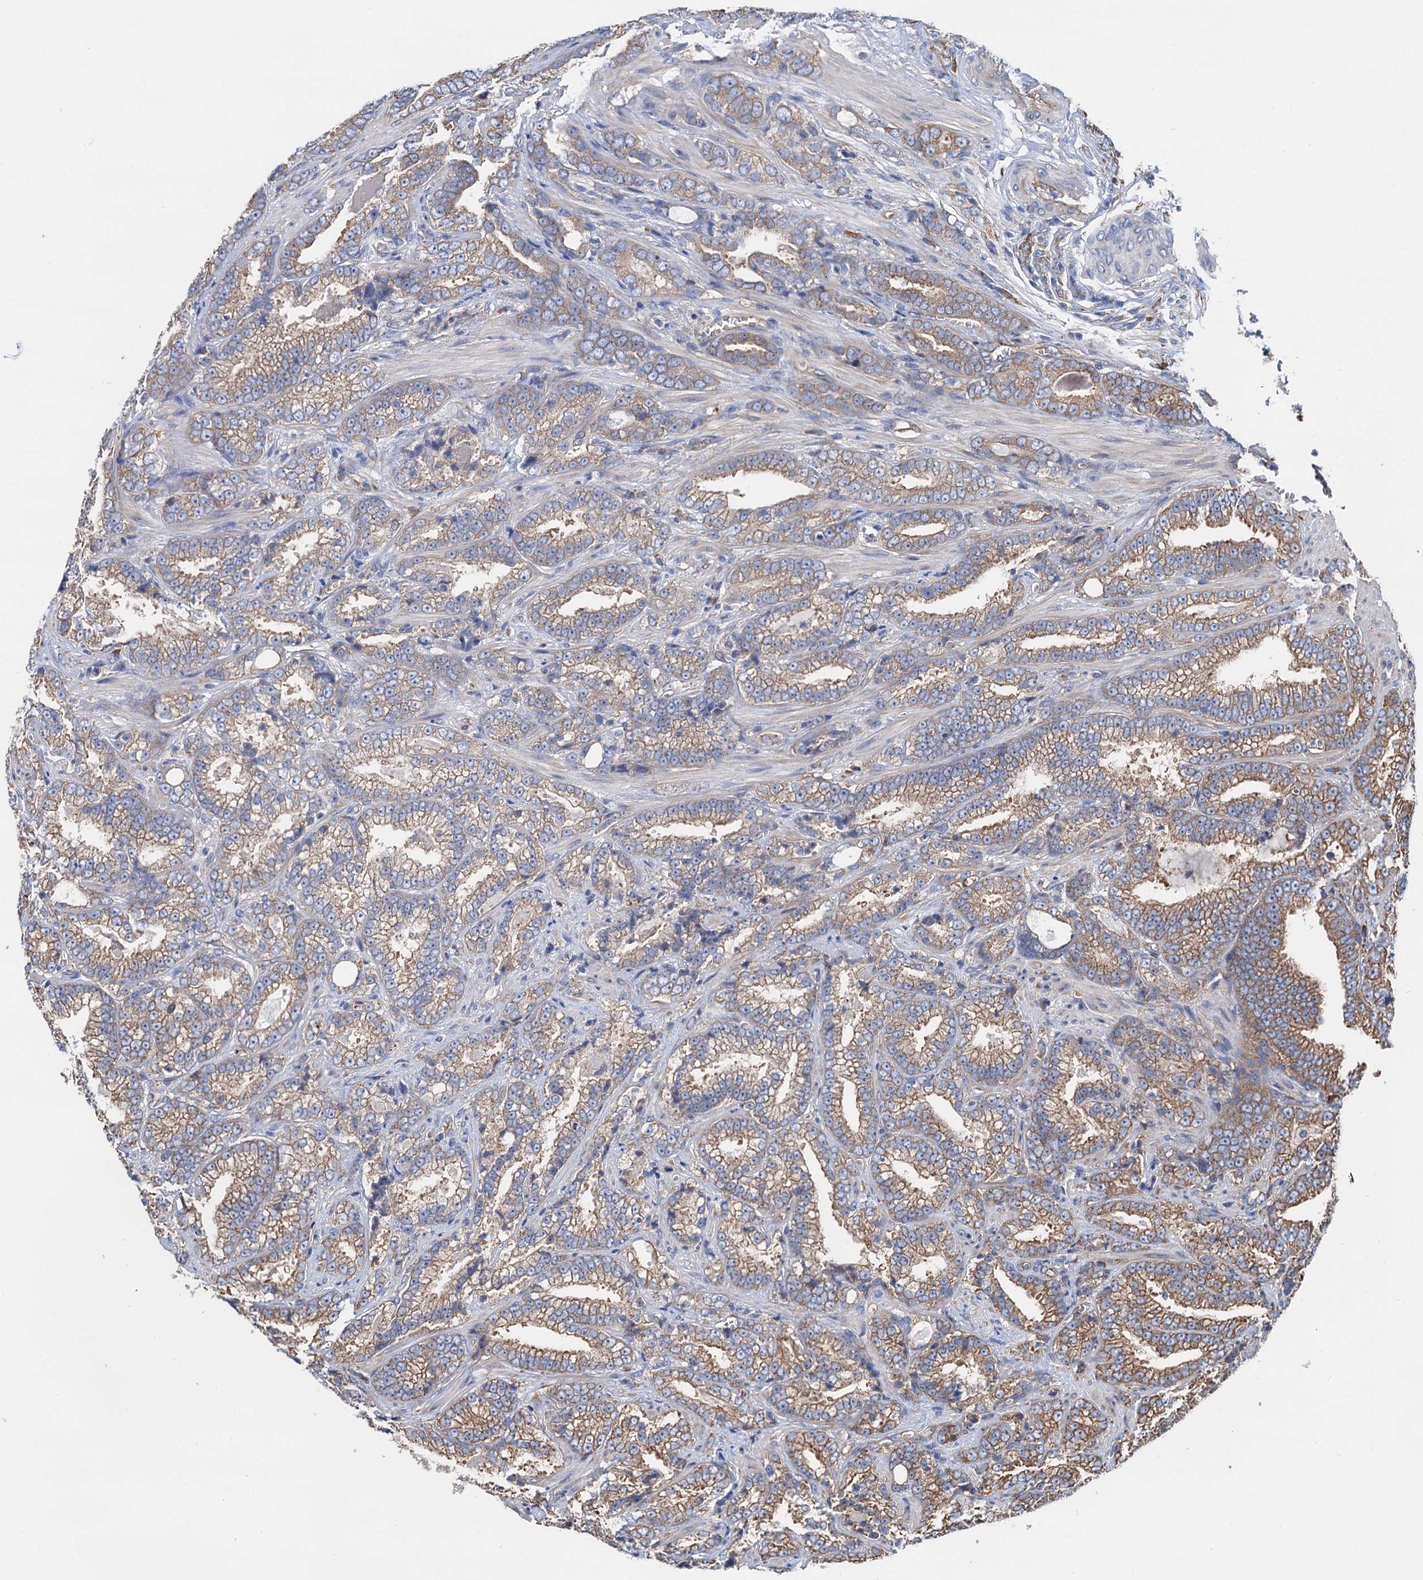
{"staining": {"intensity": "moderate", "quantity": ">75%", "location": "cytoplasmic/membranous"}, "tissue": "prostate cancer", "cell_type": "Tumor cells", "image_type": "cancer", "snomed": [{"axis": "morphology", "description": "Adenocarcinoma, High grade"}, {"axis": "topography", "description": "Prostate and seminal vesicle, NOS"}], "caption": "Prostate cancer (adenocarcinoma (high-grade)) stained for a protein demonstrates moderate cytoplasmic/membranous positivity in tumor cells.", "gene": "SLC12A7", "patient": {"sex": "male", "age": 67}}